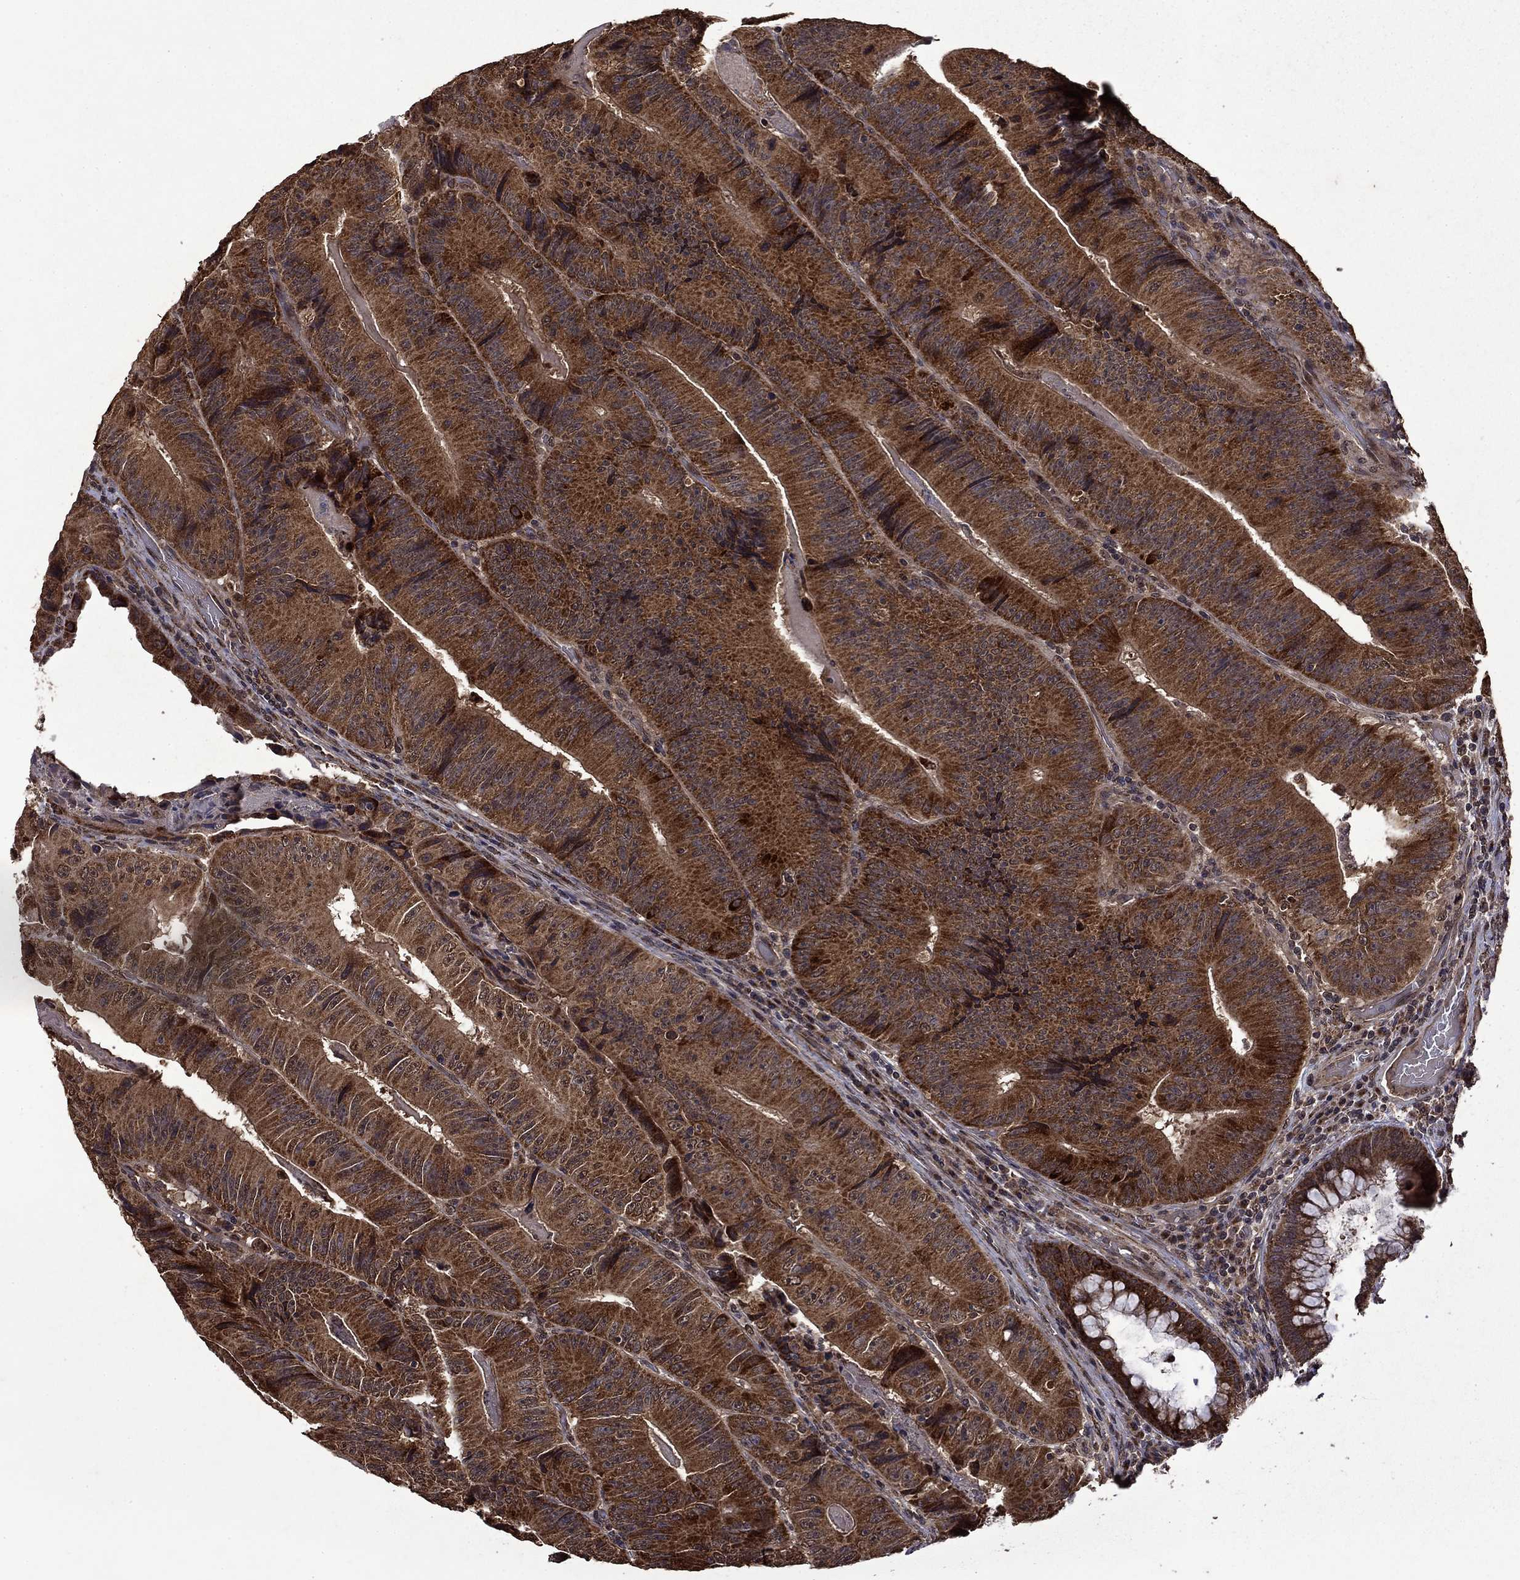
{"staining": {"intensity": "strong", "quantity": ">75%", "location": "cytoplasmic/membranous"}, "tissue": "colorectal cancer", "cell_type": "Tumor cells", "image_type": "cancer", "snomed": [{"axis": "morphology", "description": "Adenocarcinoma, NOS"}, {"axis": "topography", "description": "Colon"}], "caption": "A high amount of strong cytoplasmic/membranous expression is present in about >75% of tumor cells in adenocarcinoma (colorectal) tissue.", "gene": "ITM2B", "patient": {"sex": "female", "age": 86}}